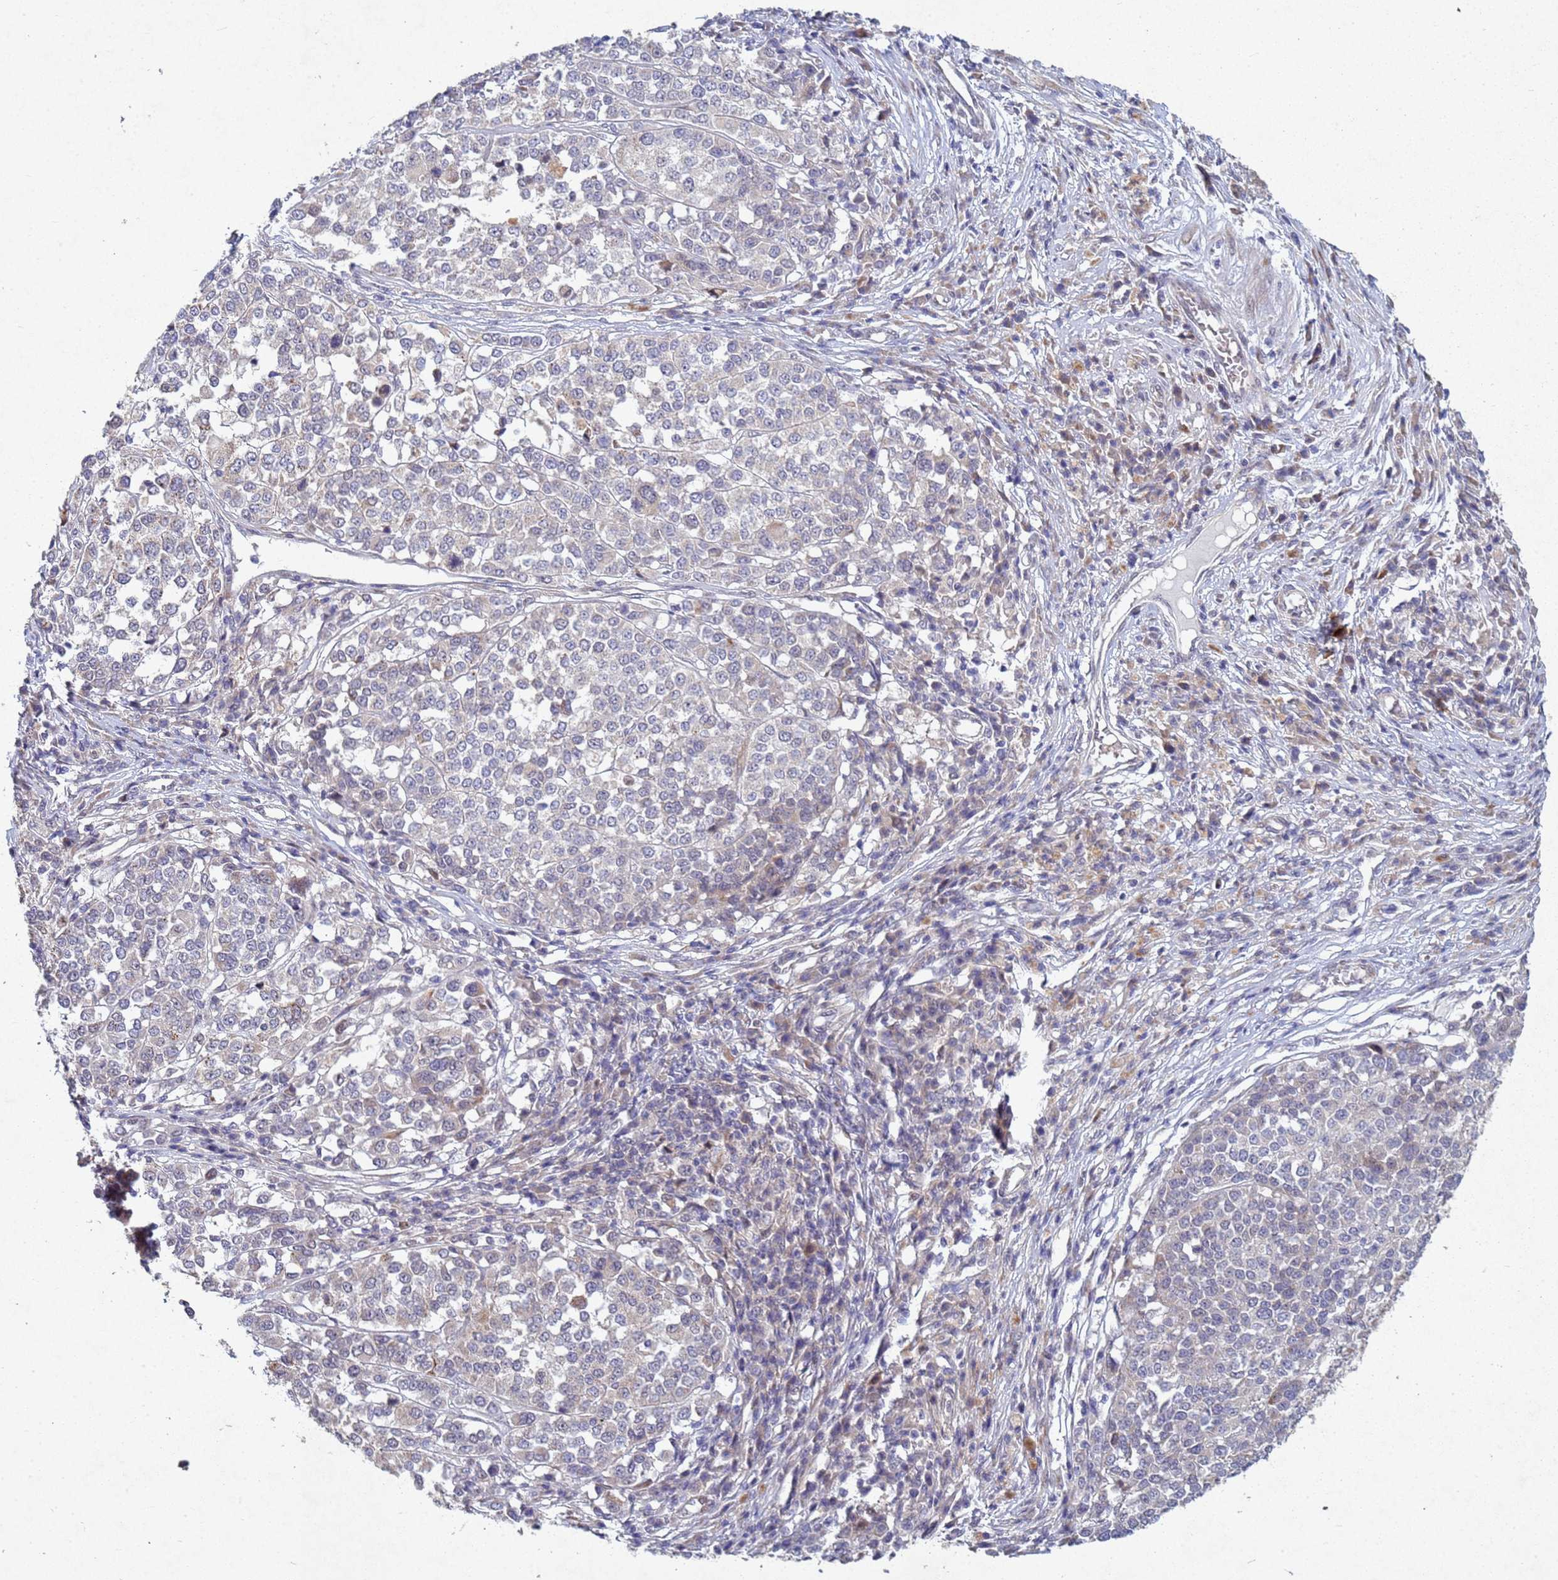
{"staining": {"intensity": "negative", "quantity": "none", "location": "none"}, "tissue": "melanoma", "cell_type": "Tumor cells", "image_type": "cancer", "snomed": [{"axis": "morphology", "description": "Malignant melanoma, Metastatic site"}, {"axis": "topography", "description": "Lymph node"}], "caption": "This is an IHC photomicrograph of malignant melanoma (metastatic site). There is no expression in tumor cells.", "gene": "TNPO2", "patient": {"sex": "male", "age": 44}}